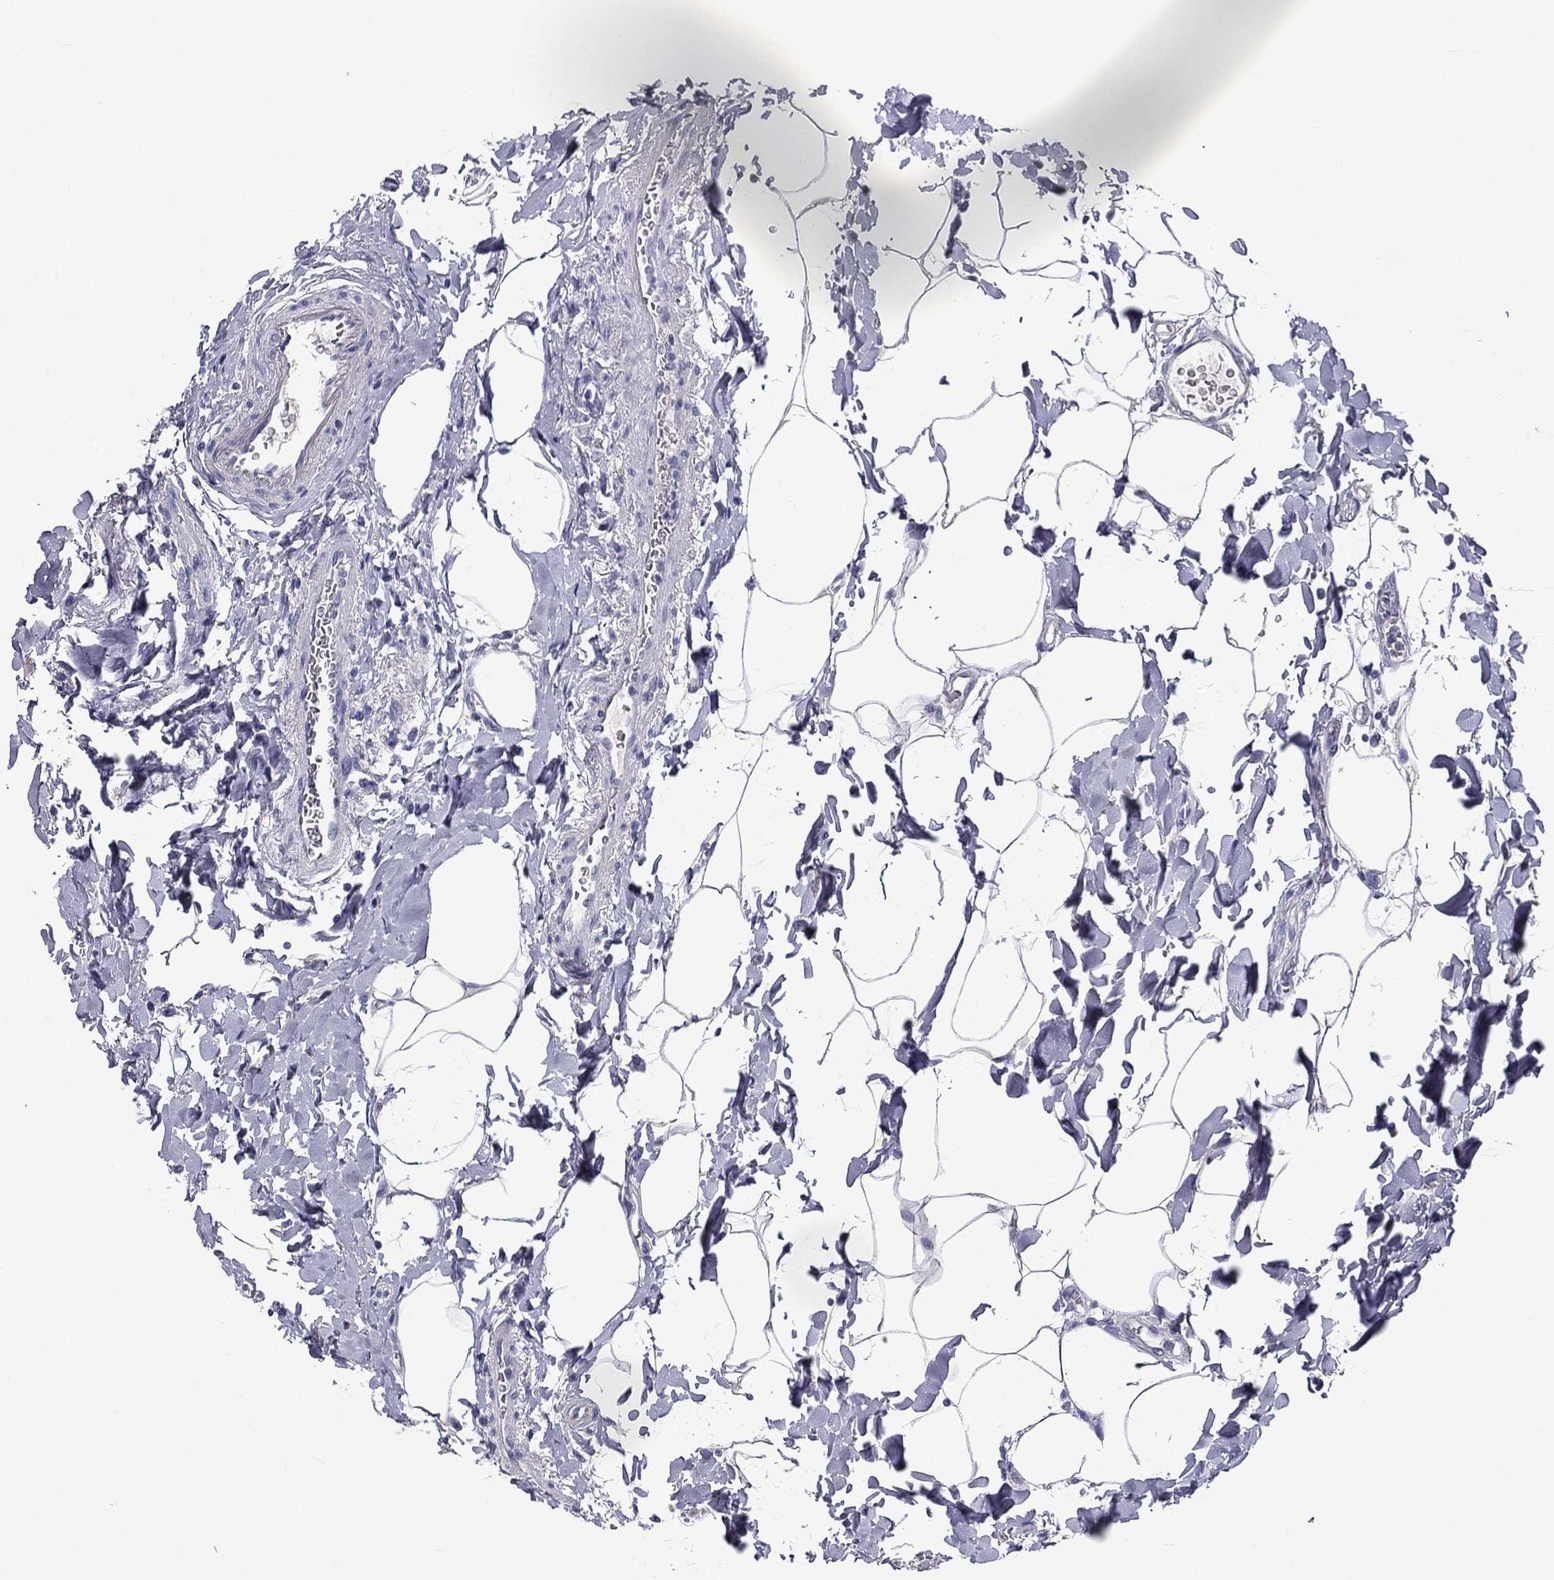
{"staining": {"intensity": "negative", "quantity": "none", "location": "none"}, "tissue": "stomach", "cell_type": "Glandular cells", "image_type": "normal", "snomed": [{"axis": "morphology", "description": "Normal tissue, NOS"}, {"axis": "topography", "description": "Stomach, upper"}, {"axis": "topography", "description": "Stomach"}], "caption": "Protein analysis of unremarkable stomach demonstrates no significant staining in glandular cells.", "gene": "CNDP1", "patient": {"sex": "male", "age": 62}}